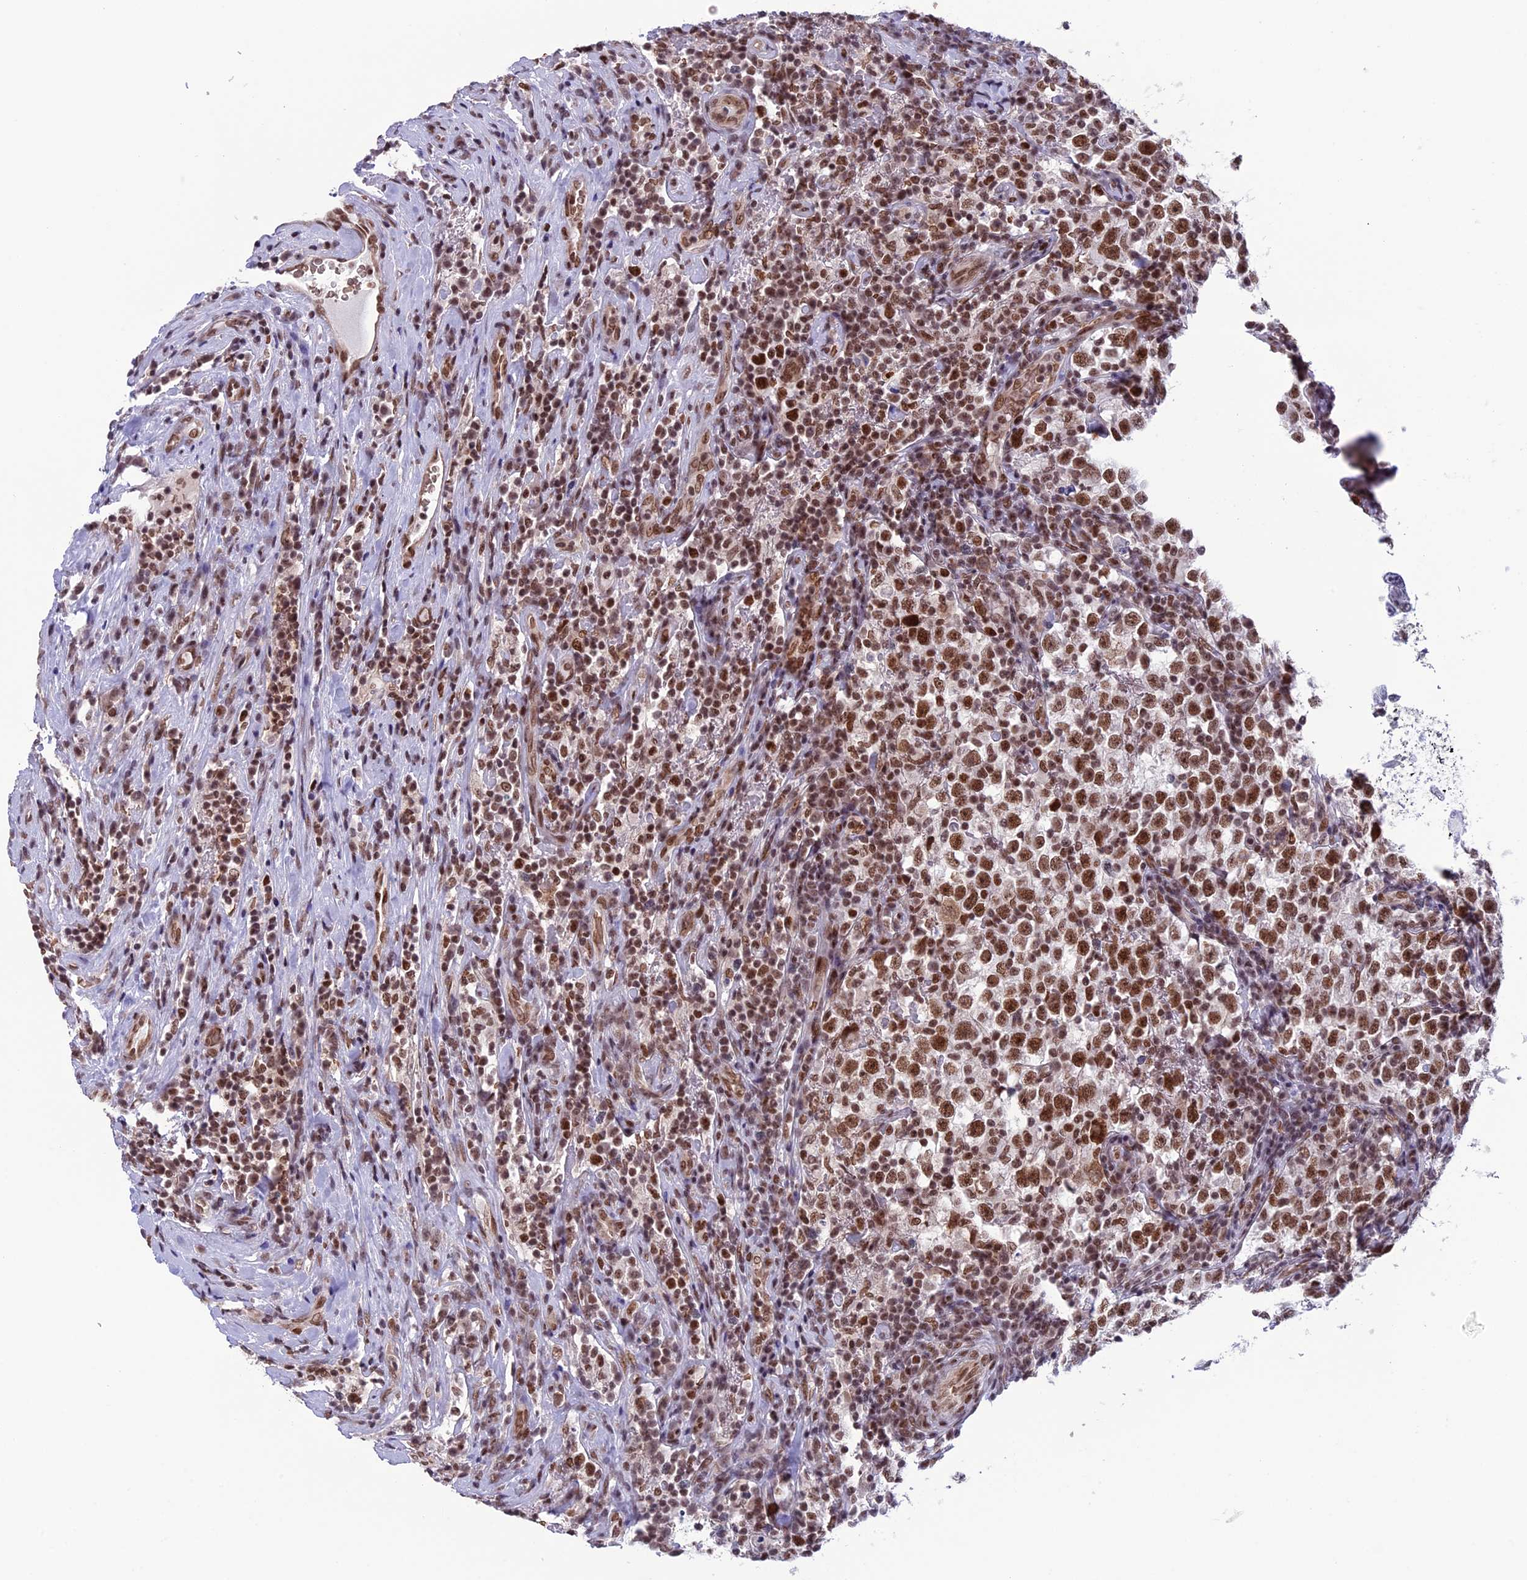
{"staining": {"intensity": "strong", "quantity": ">75%", "location": "nuclear"}, "tissue": "testis cancer", "cell_type": "Tumor cells", "image_type": "cancer", "snomed": [{"axis": "morphology", "description": "Normal tissue, NOS"}, {"axis": "morphology", "description": "Seminoma, NOS"}, {"axis": "topography", "description": "Testis"}], "caption": "Testis cancer (seminoma) stained with immunohistochemistry (IHC) exhibits strong nuclear staining in approximately >75% of tumor cells.", "gene": "MPHOSPH8", "patient": {"sex": "male", "age": 43}}